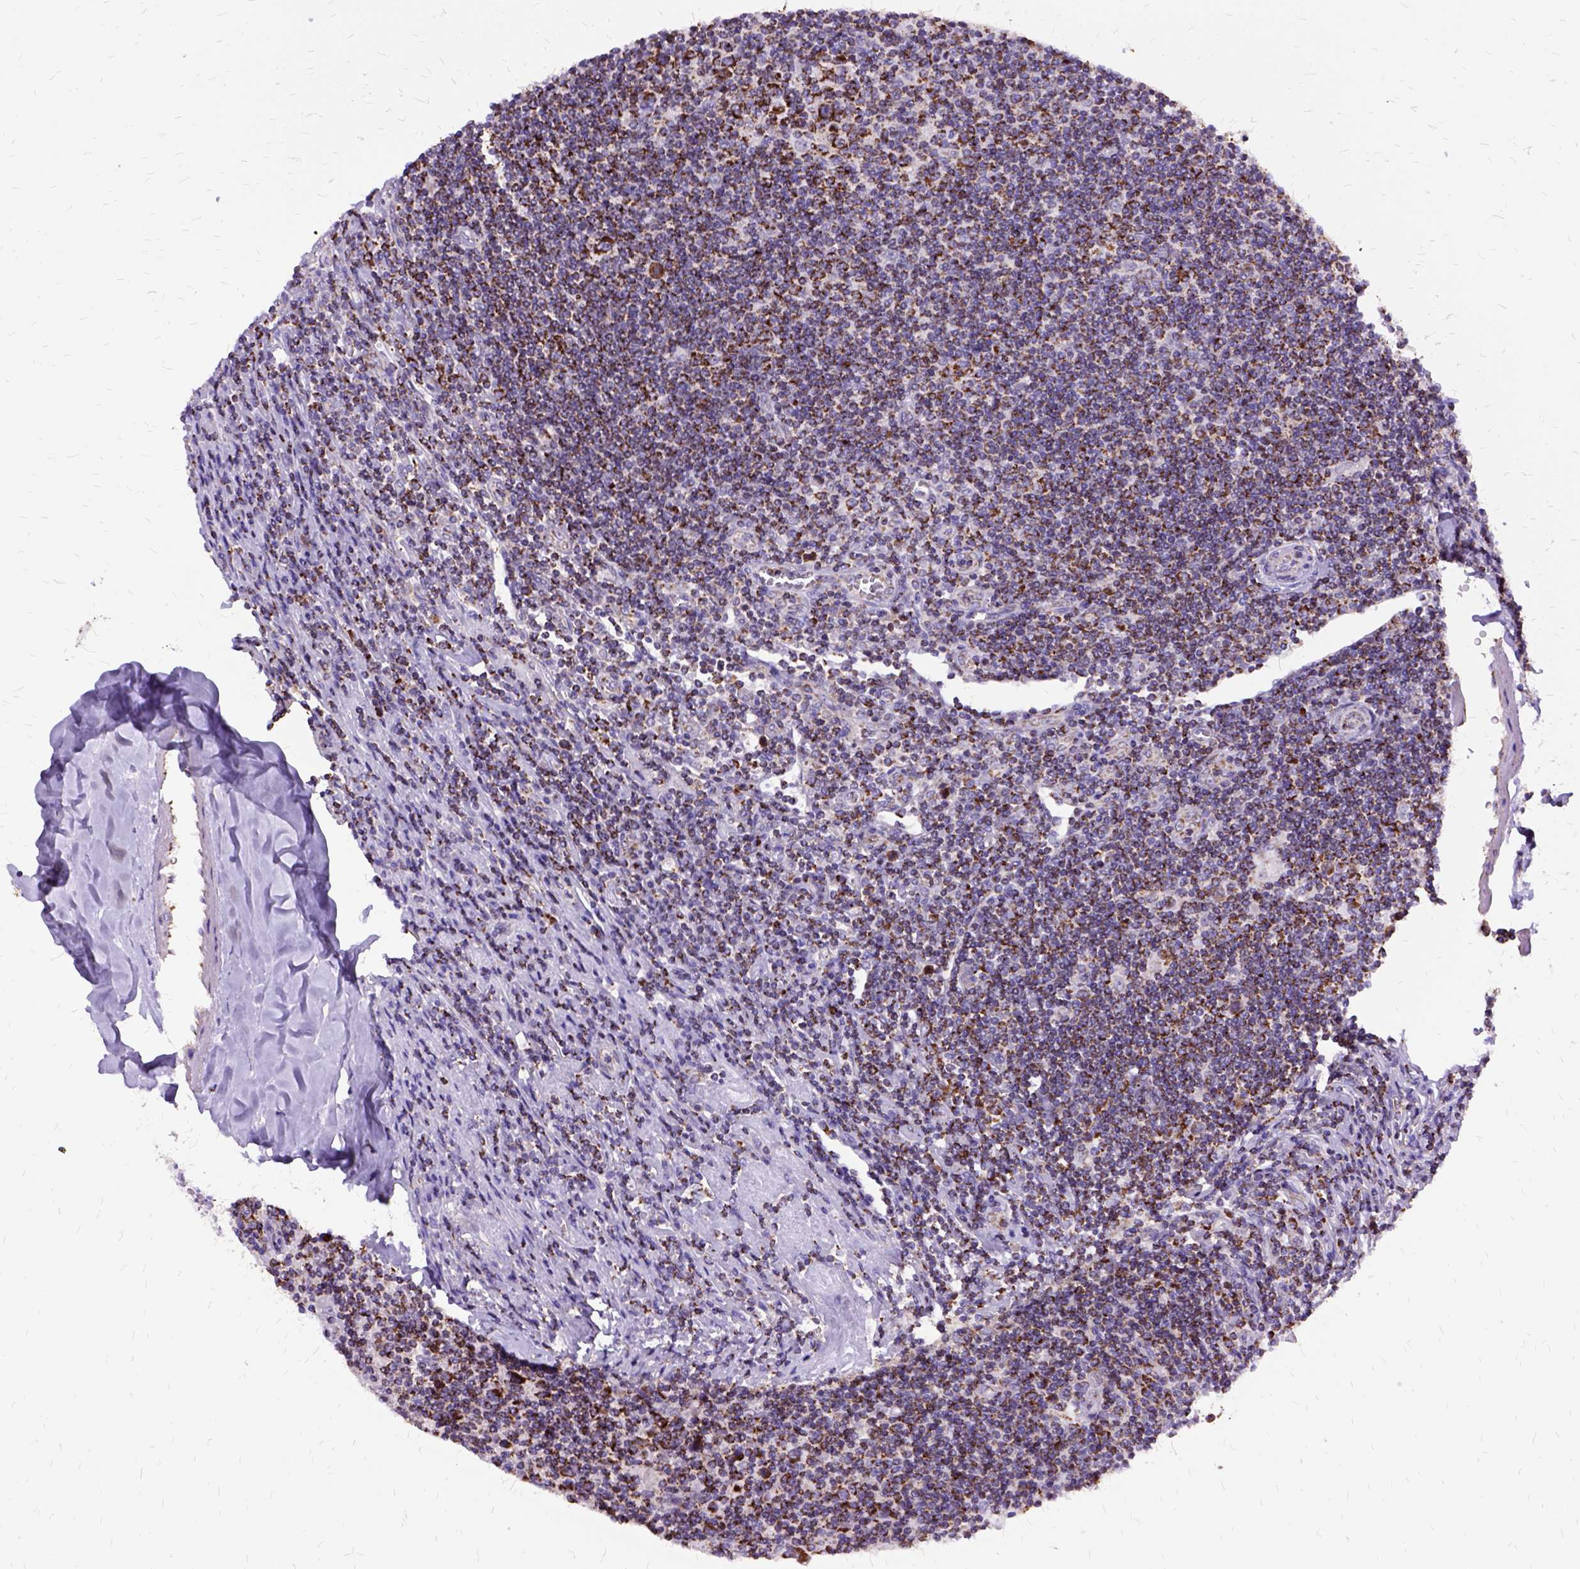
{"staining": {"intensity": "moderate", "quantity": "25%-75%", "location": "cytoplasmic/membranous"}, "tissue": "lymphoma", "cell_type": "Tumor cells", "image_type": "cancer", "snomed": [{"axis": "morphology", "description": "Hodgkin's disease, NOS"}, {"axis": "topography", "description": "Lymph node"}], "caption": "High-magnification brightfield microscopy of lymphoma stained with DAB (3,3'-diaminobenzidine) (brown) and counterstained with hematoxylin (blue). tumor cells exhibit moderate cytoplasmic/membranous expression is seen in approximately25%-75% of cells.", "gene": "OXCT1", "patient": {"sex": "male", "age": 40}}